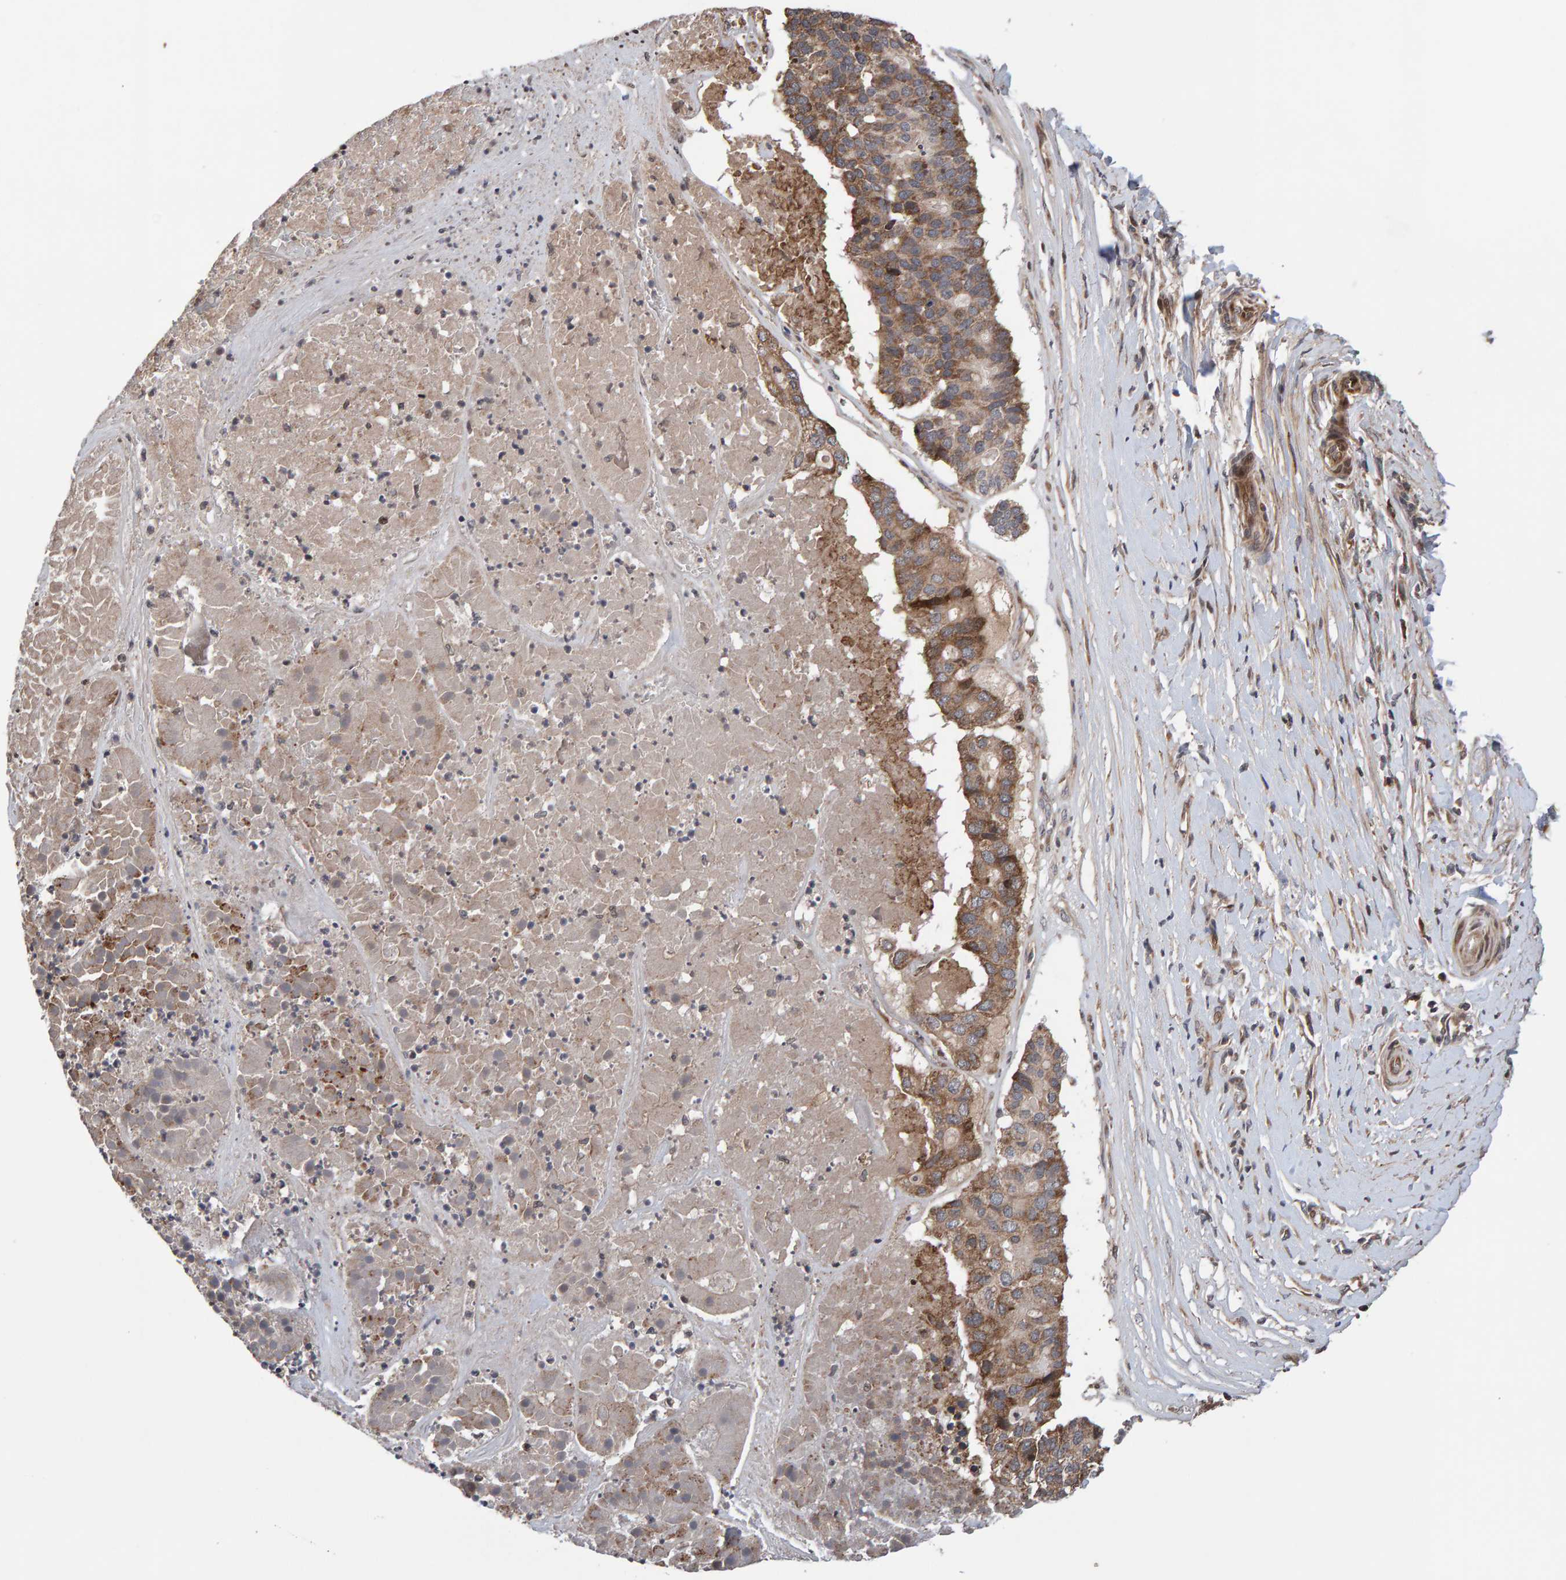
{"staining": {"intensity": "moderate", "quantity": ">75%", "location": "cytoplasmic/membranous"}, "tissue": "pancreatic cancer", "cell_type": "Tumor cells", "image_type": "cancer", "snomed": [{"axis": "morphology", "description": "Adenocarcinoma, NOS"}, {"axis": "topography", "description": "Pancreas"}], "caption": "Pancreatic cancer (adenocarcinoma) stained with immunohistochemistry shows moderate cytoplasmic/membranous expression in about >75% of tumor cells.", "gene": "PECR", "patient": {"sex": "male", "age": 50}}